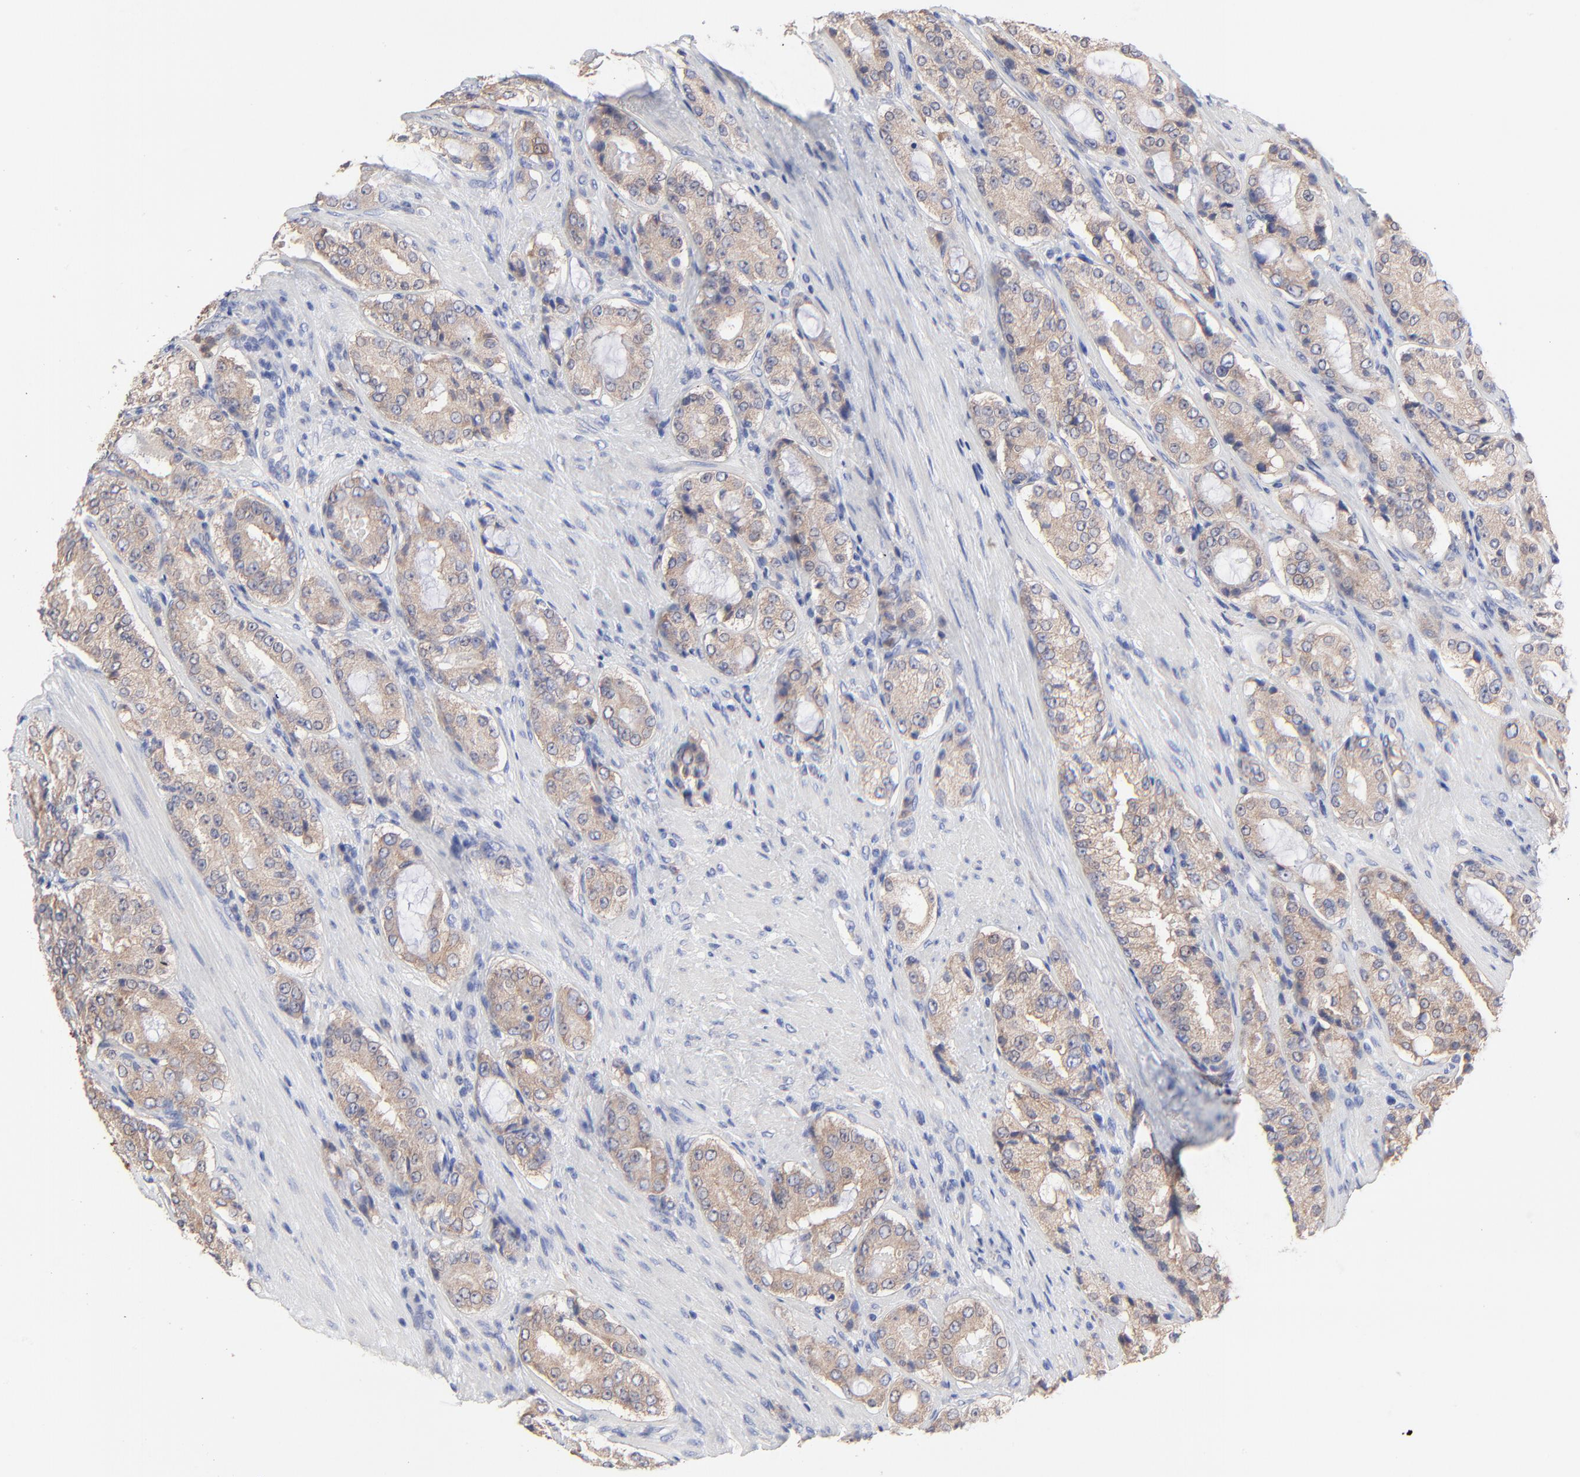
{"staining": {"intensity": "moderate", "quantity": ">75%", "location": "cytoplasmic/membranous"}, "tissue": "prostate cancer", "cell_type": "Tumor cells", "image_type": "cancer", "snomed": [{"axis": "morphology", "description": "Adenocarcinoma, High grade"}, {"axis": "topography", "description": "Prostate"}], "caption": "Moderate cytoplasmic/membranous staining is appreciated in about >75% of tumor cells in prostate adenocarcinoma (high-grade). (brown staining indicates protein expression, while blue staining denotes nuclei).", "gene": "PPFIBP2", "patient": {"sex": "male", "age": 72}}